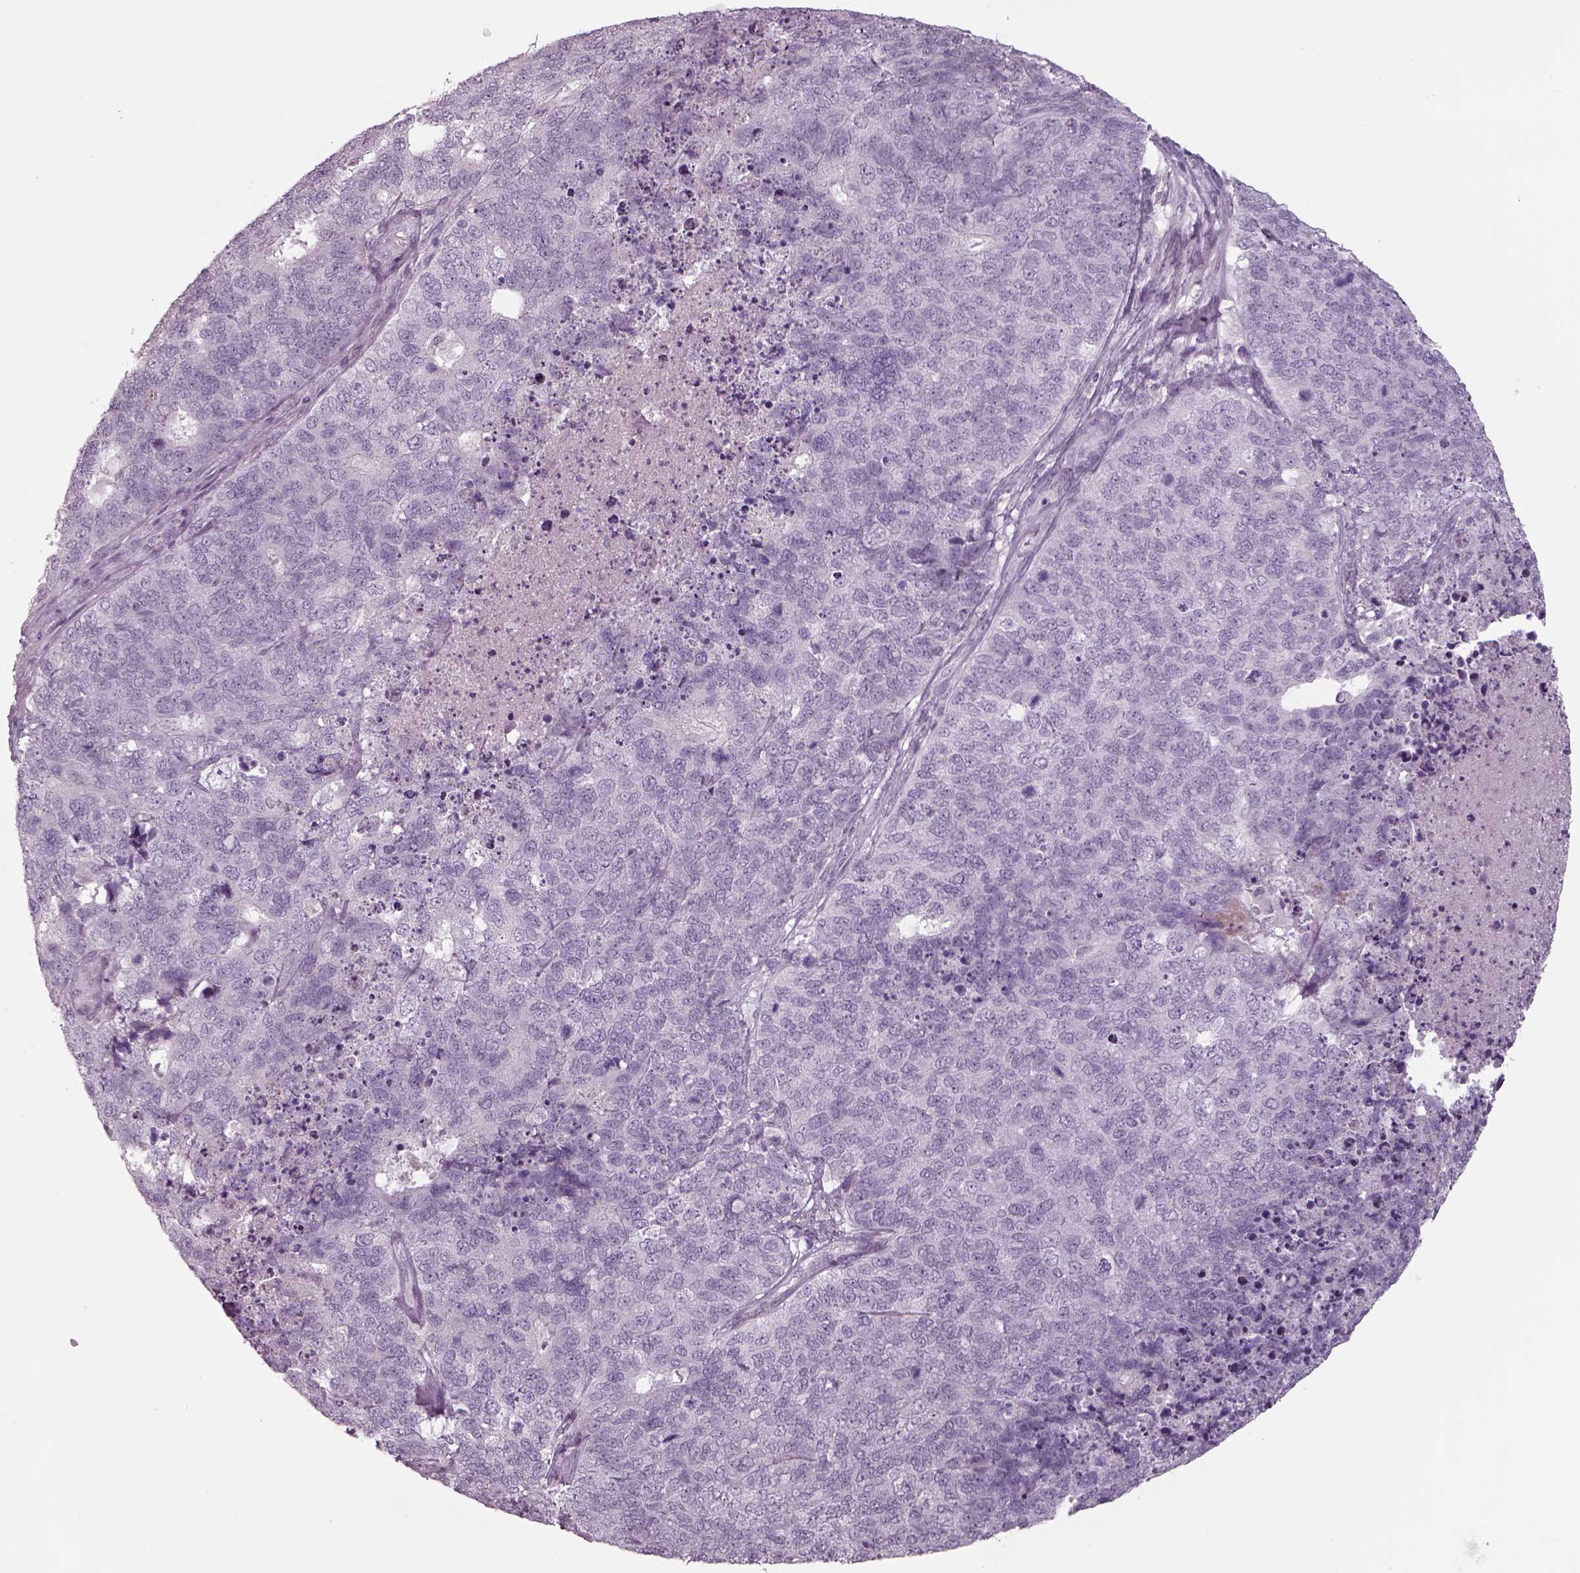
{"staining": {"intensity": "negative", "quantity": "none", "location": "none"}, "tissue": "cervical cancer", "cell_type": "Tumor cells", "image_type": "cancer", "snomed": [{"axis": "morphology", "description": "Squamous cell carcinoma, NOS"}, {"axis": "topography", "description": "Cervix"}], "caption": "Protein analysis of cervical cancer demonstrates no significant positivity in tumor cells.", "gene": "SEPTIN14", "patient": {"sex": "female", "age": 63}}